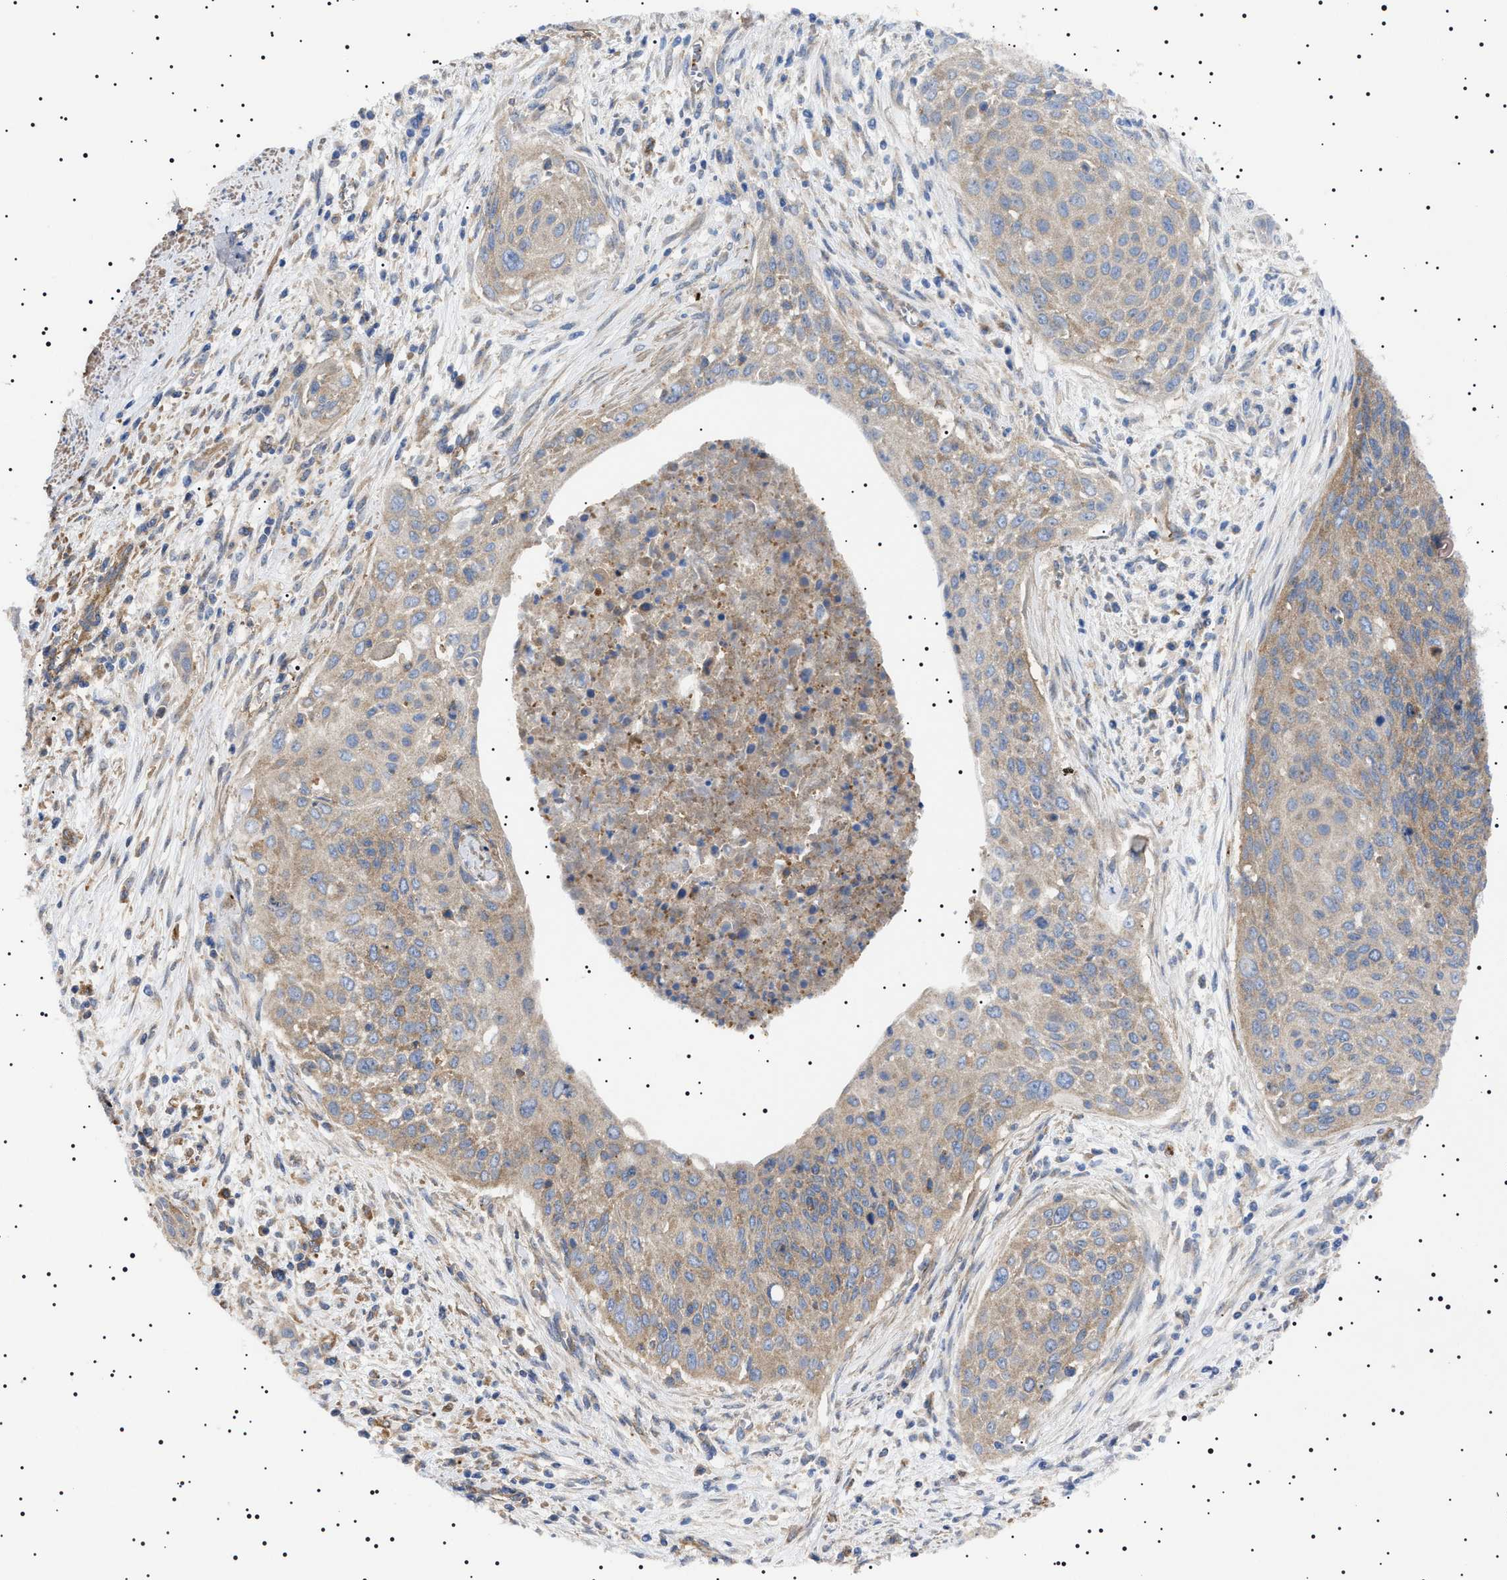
{"staining": {"intensity": "moderate", "quantity": ">75%", "location": "cytoplasmic/membranous"}, "tissue": "cervical cancer", "cell_type": "Tumor cells", "image_type": "cancer", "snomed": [{"axis": "morphology", "description": "Squamous cell carcinoma, NOS"}, {"axis": "topography", "description": "Cervix"}], "caption": "Protein positivity by immunohistochemistry demonstrates moderate cytoplasmic/membranous expression in about >75% of tumor cells in cervical cancer (squamous cell carcinoma).", "gene": "TPP2", "patient": {"sex": "female", "age": 55}}